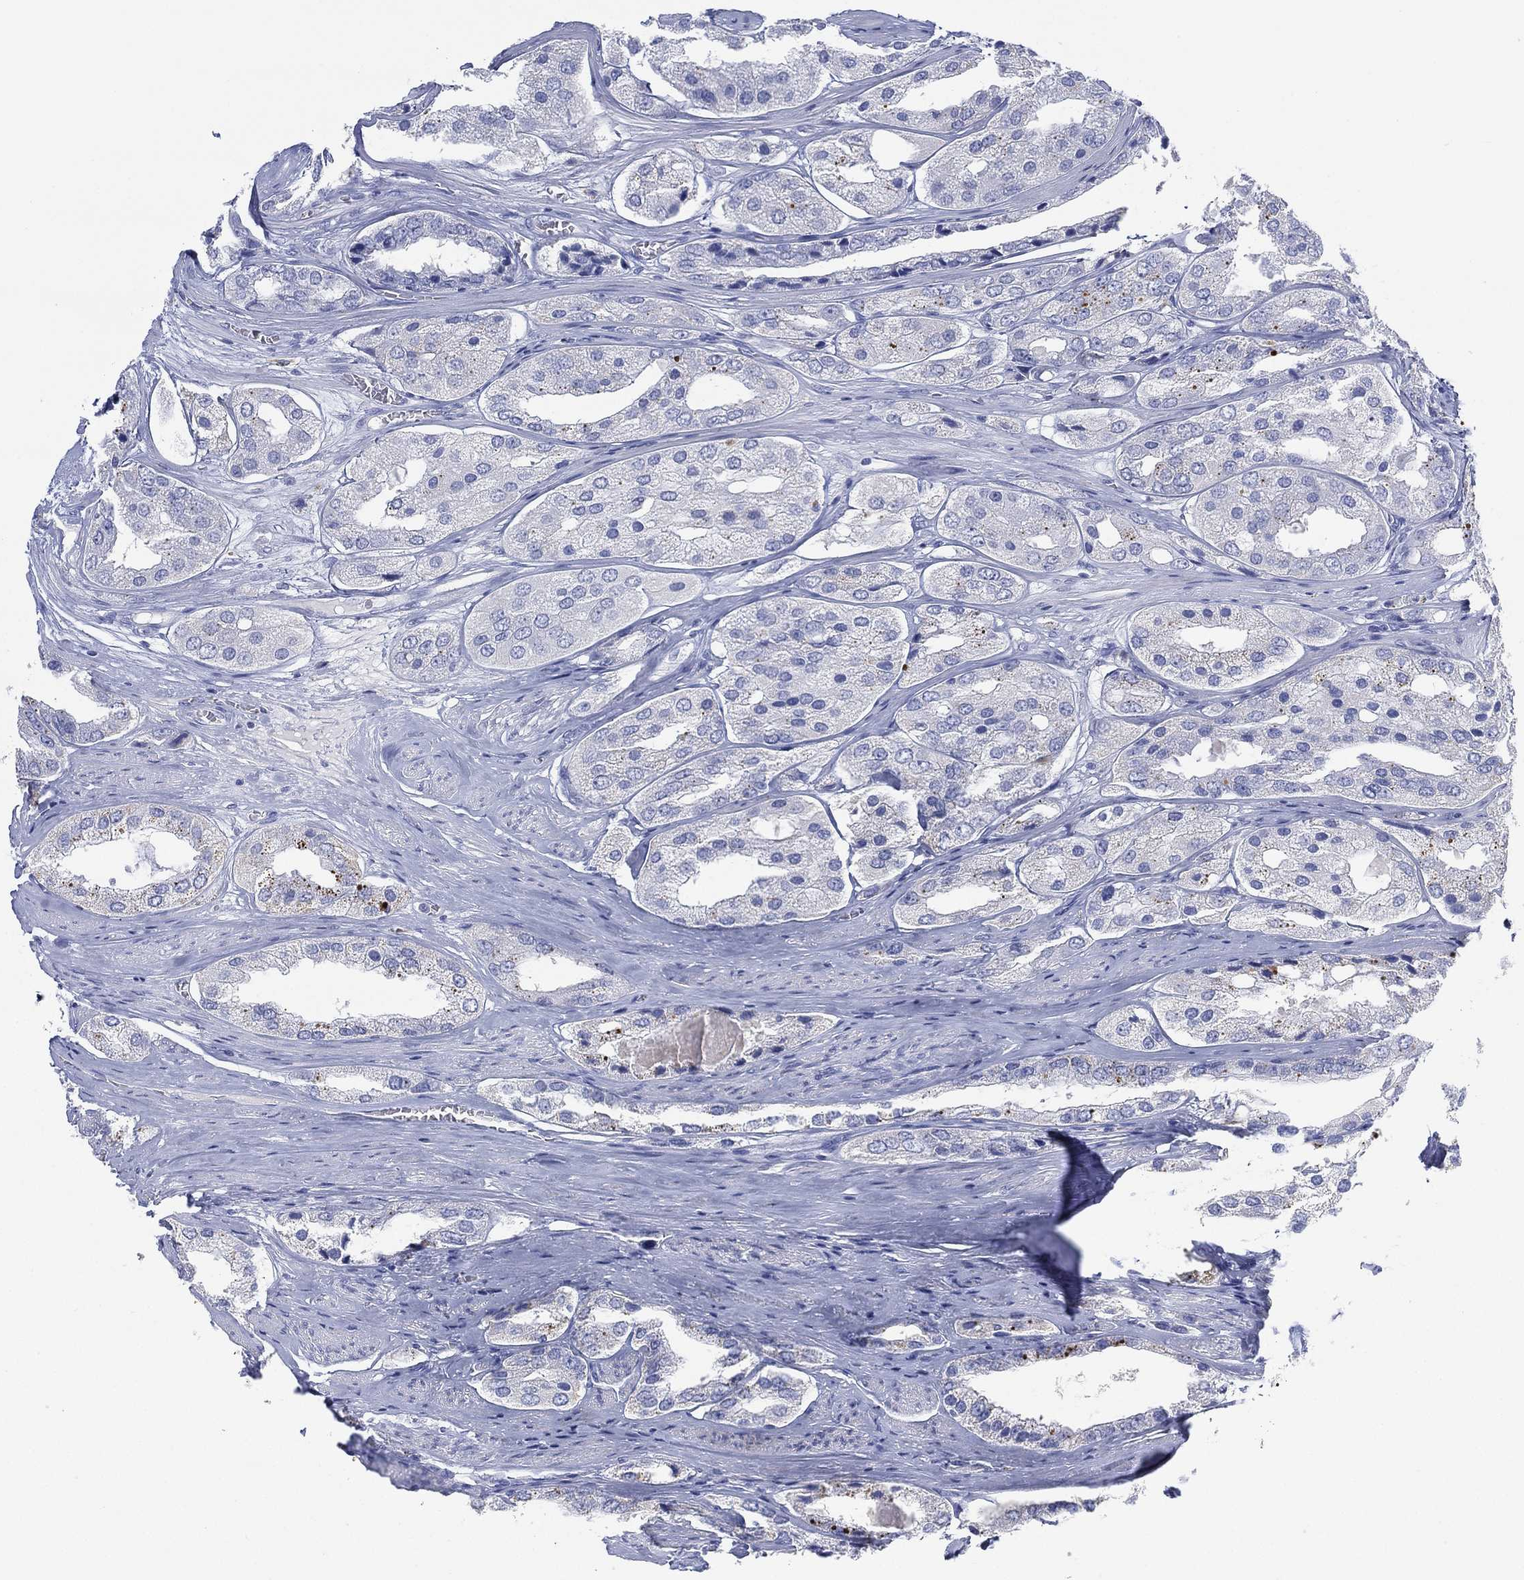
{"staining": {"intensity": "negative", "quantity": "none", "location": "none"}, "tissue": "prostate cancer", "cell_type": "Tumor cells", "image_type": "cancer", "snomed": [{"axis": "morphology", "description": "Adenocarcinoma, Low grade"}, {"axis": "topography", "description": "Prostate"}], "caption": "IHC histopathology image of low-grade adenocarcinoma (prostate) stained for a protein (brown), which demonstrates no expression in tumor cells. Brightfield microscopy of immunohistochemistry (IHC) stained with DAB (3,3'-diaminobenzidine) (brown) and hematoxylin (blue), captured at high magnification.", "gene": "FMO1", "patient": {"sex": "male", "age": 69}}